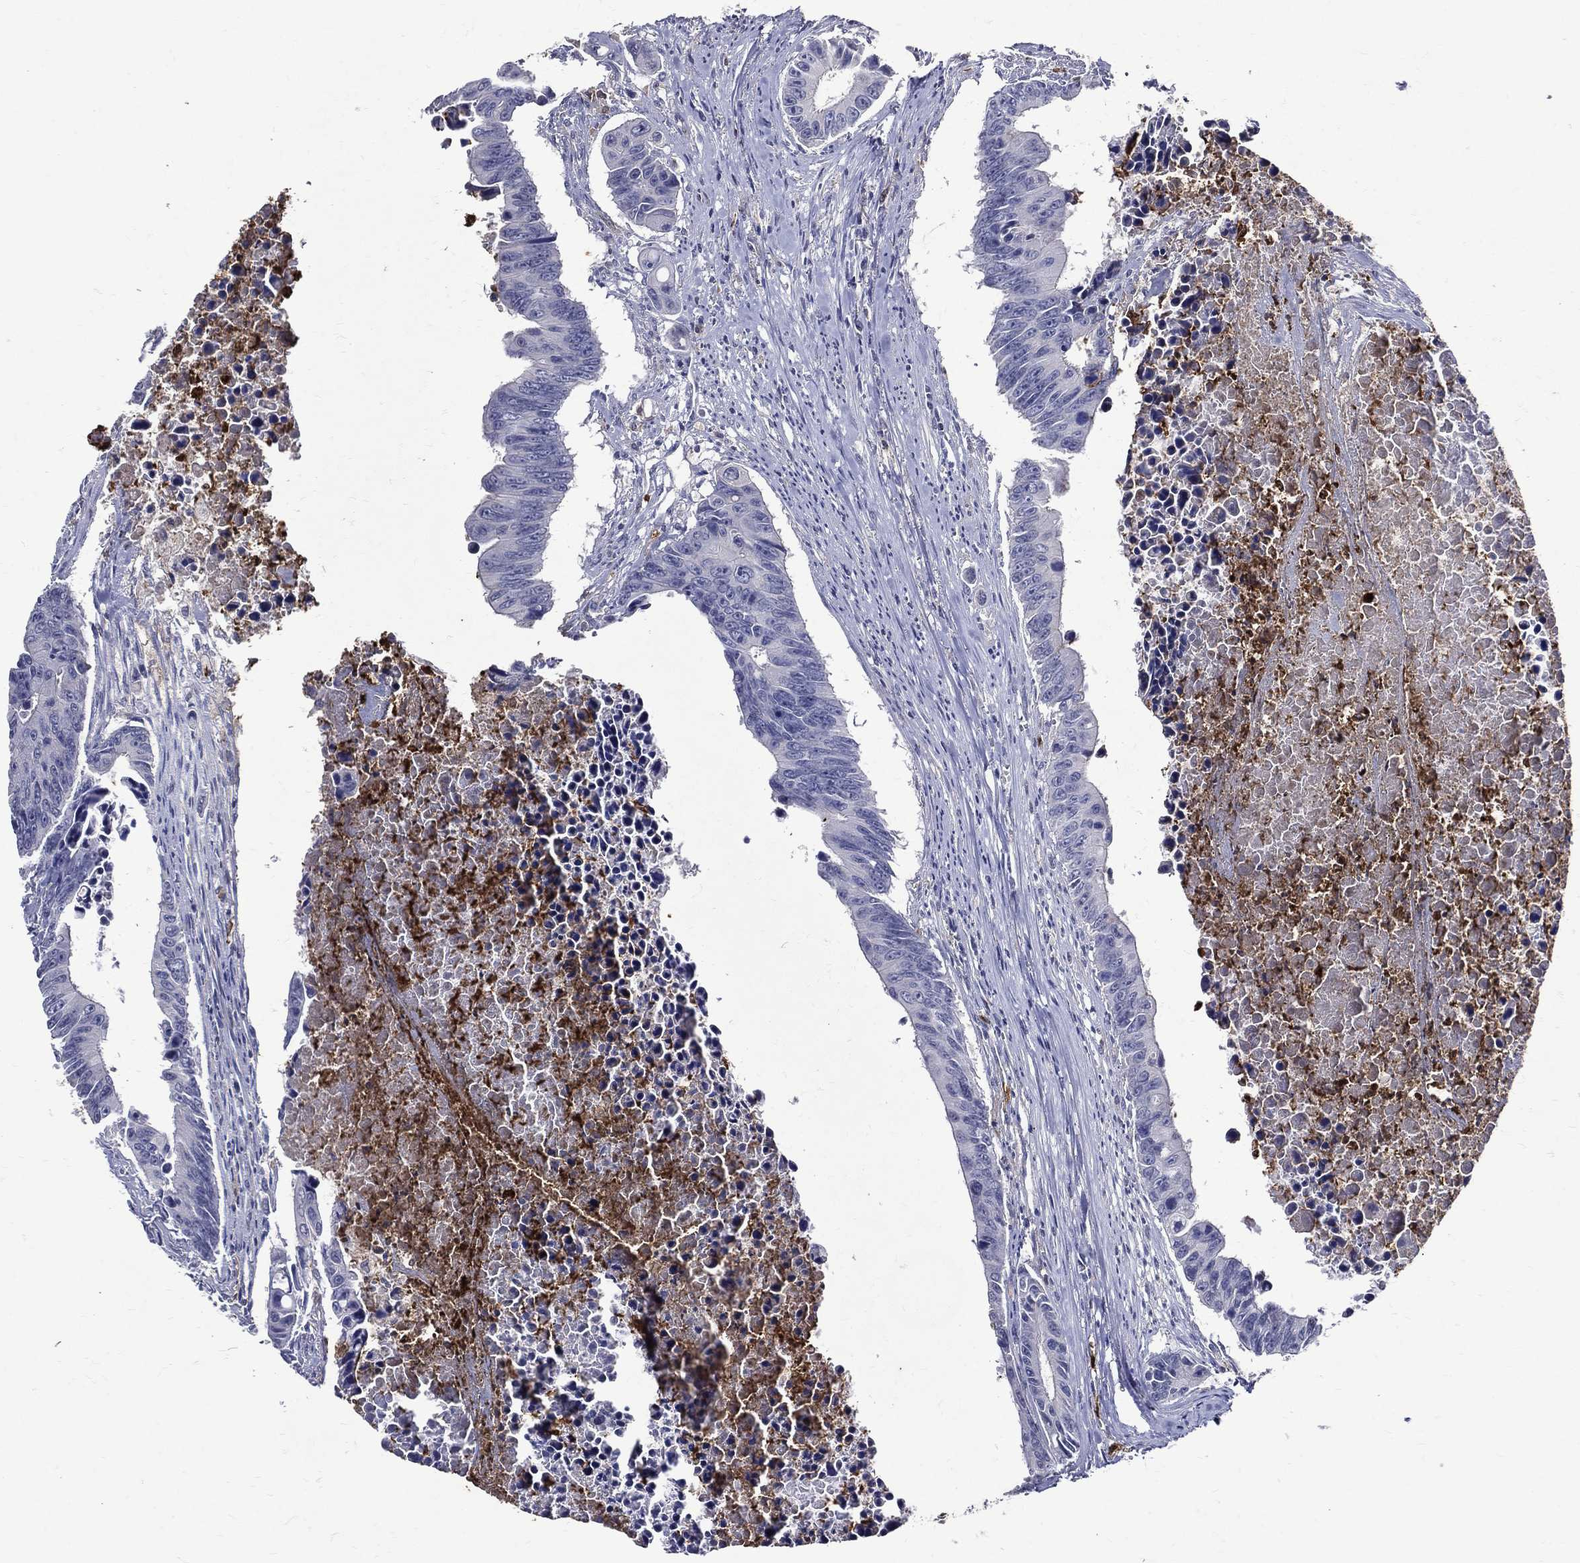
{"staining": {"intensity": "negative", "quantity": "none", "location": "none"}, "tissue": "colorectal cancer", "cell_type": "Tumor cells", "image_type": "cancer", "snomed": [{"axis": "morphology", "description": "Adenocarcinoma, NOS"}, {"axis": "topography", "description": "Colon"}], "caption": "An immunohistochemistry micrograph of colorectal cancer (adenocarcinoma) is shown. There is no staining in tumor cells of colorectal cancer (adenocarcinoma). Nuclei are stained in blue.", "gene": "GPR171", "patient": {"sex": "female", "age": 87}}